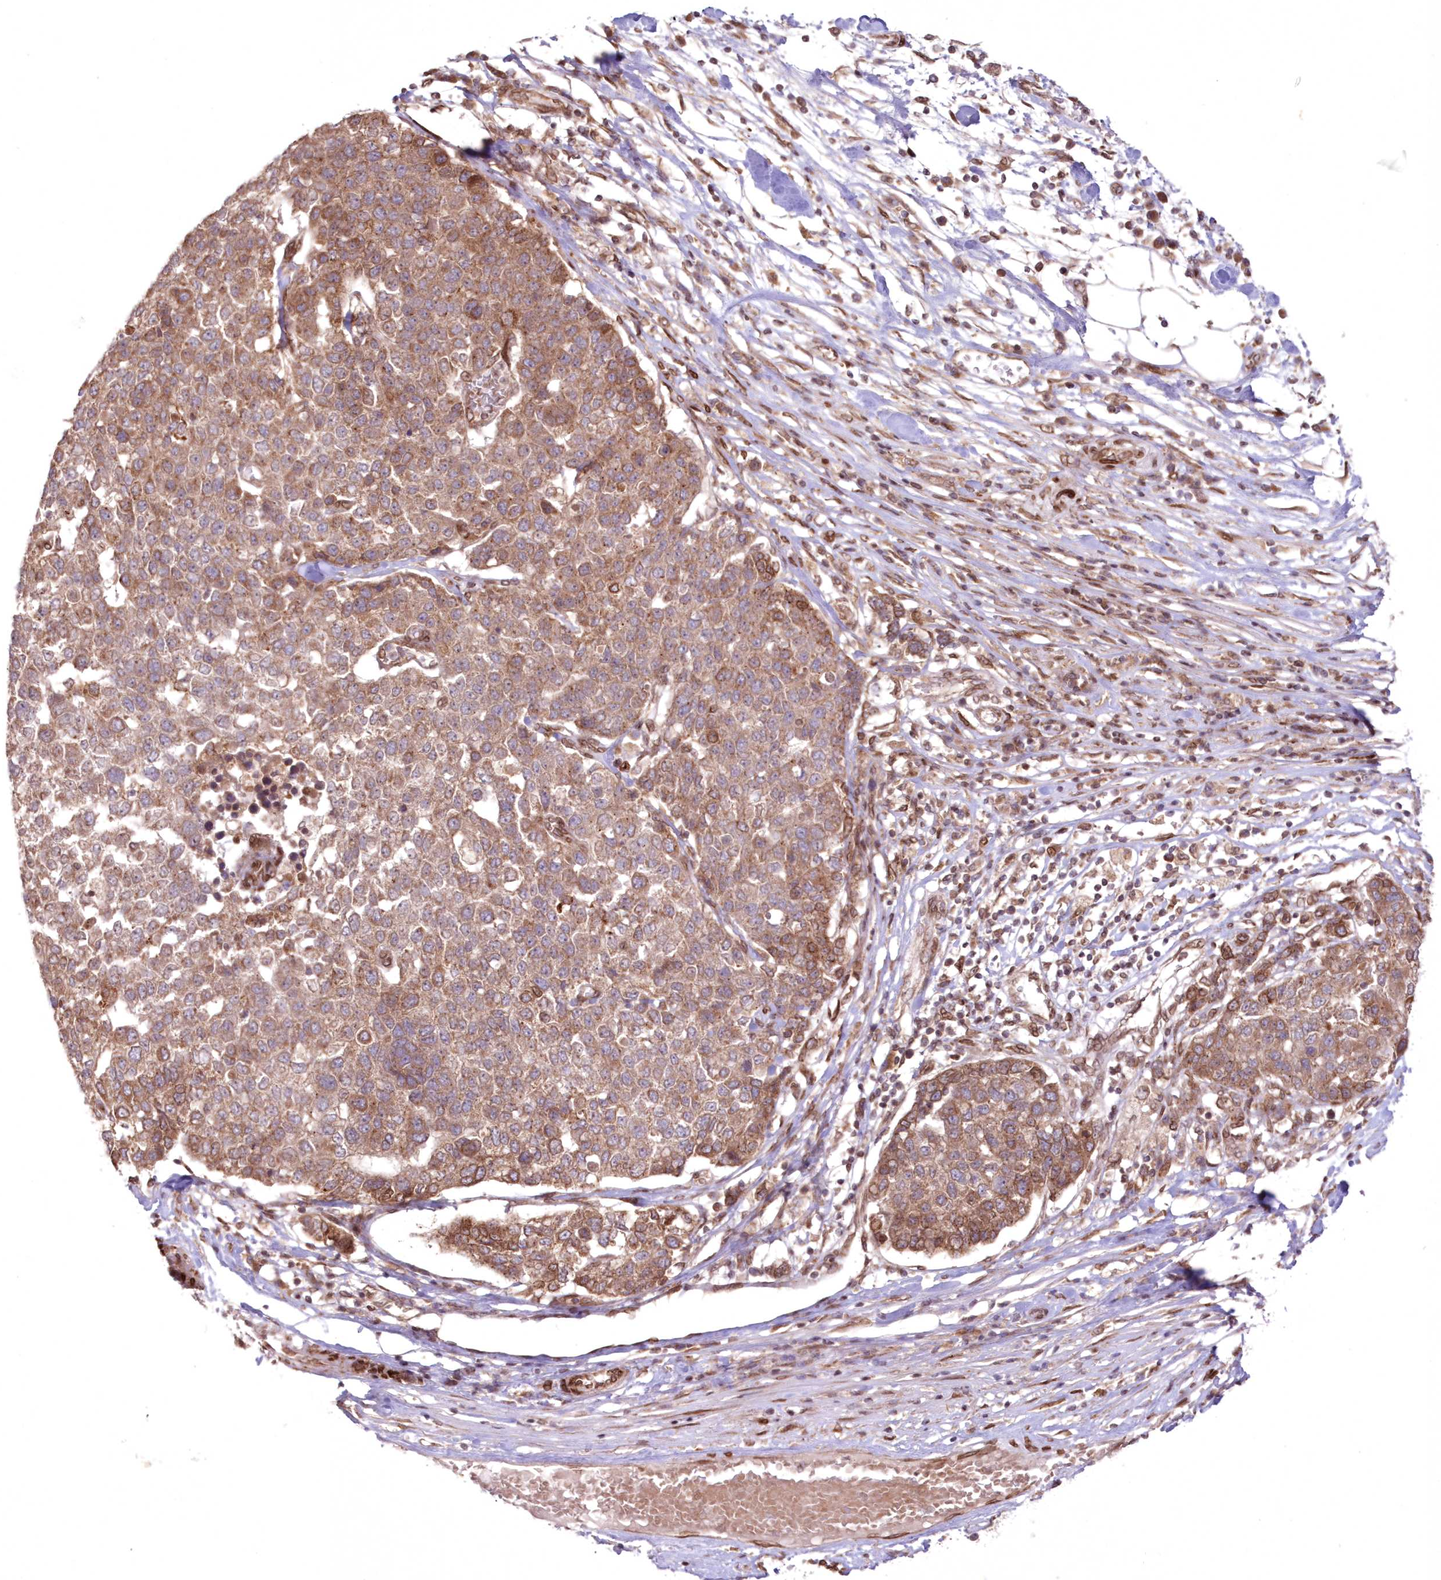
{"staining": {"intensity": "moderate", "quantity": ">75%", "location": "cytoplasmic/membranous"}, "tissue": "pancreatic cancer", "cell_type": "Tumor cells", "image_type": "cancer", "snomed": [{"axis": "morphology", "description": "Adenocarcinoma, NOS"}, {"axis": "topography", "description": "Pancreas"}], "caption": "Pancreatic cancer (adenocarcinoma) stained with immunohistochemistry exhibits moderate cytoplasmic/membranous staining in approximately >75% of tumor cells.", "gene": "DNAJC27", "patient": {"sex": "female", "age": 61}}